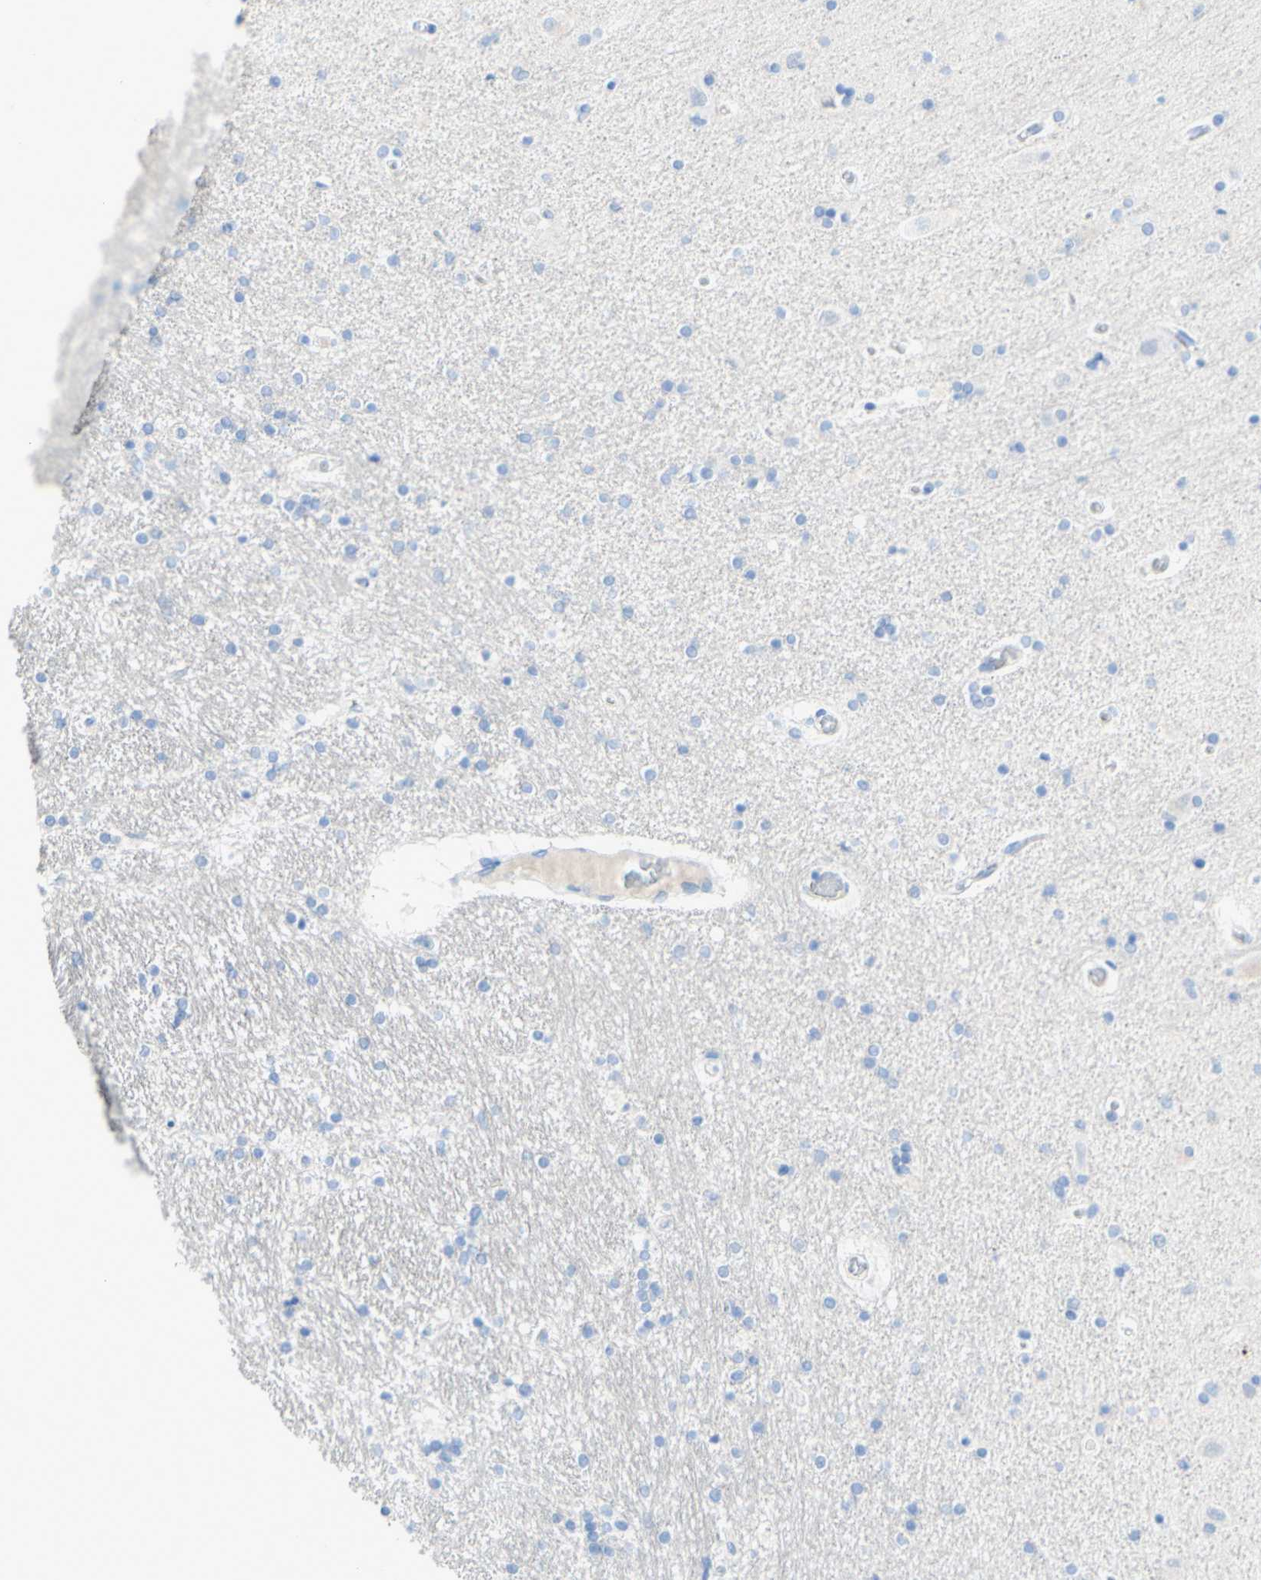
{"staining": {"intensity": "negative", "quantity": "none", "location": "none"}, "tissue": "hippocampus", "cell_type": "Glial cells", "image_type": "normal", "snomed": [{"axis": "morphology", "description": "Normal tissue, NOS"}, {"axis": "topography", "description": "Hippocampus"}], "caption": "DAB immunohistochemical staining of benign hippocampus shows no significant expression in glial cells. Nuclei are stained in blue.", "gene": "DSC2", "patient": {"sex": "female", "age": 54}}